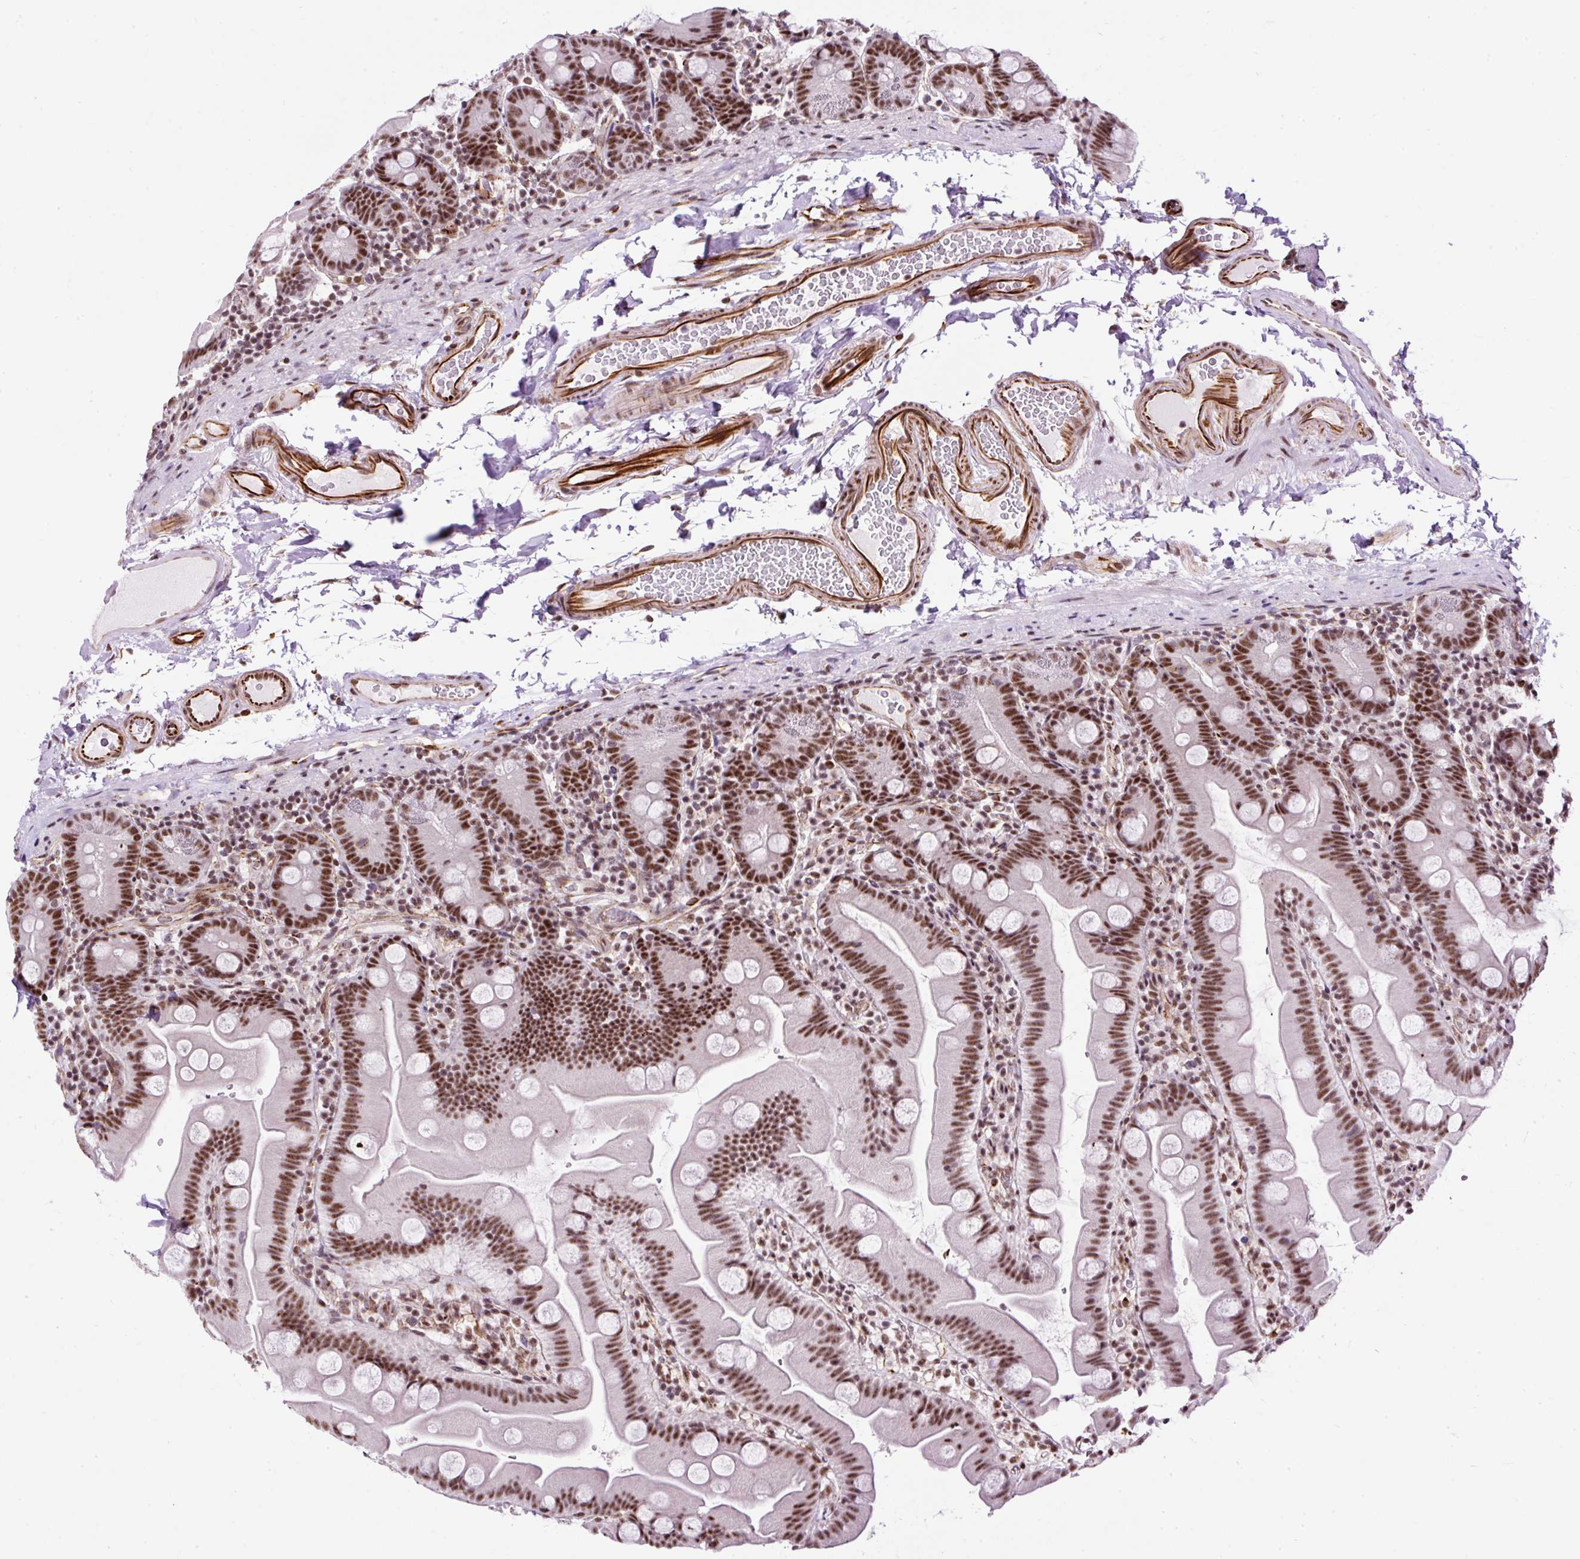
{"staining": {"intensity": "moderate", "quantity": ">75%", "location": "nuclear"}, "tissue": "small intestine", "cell_type": "Glandular cells", "image_type": "normal", "snomed": [{"axis": "morphology", "description": "Normal tissue, NOS"}, {"axis": "topography", "description": "Small intestine"}], "caption": "Brown immunohistochemical staining in normal small intestine demonstrates moderate nuclear staining in about >75% of glandular cells.", "gene": "FMC1", "patient": {"sex": "female", "age": 68}}